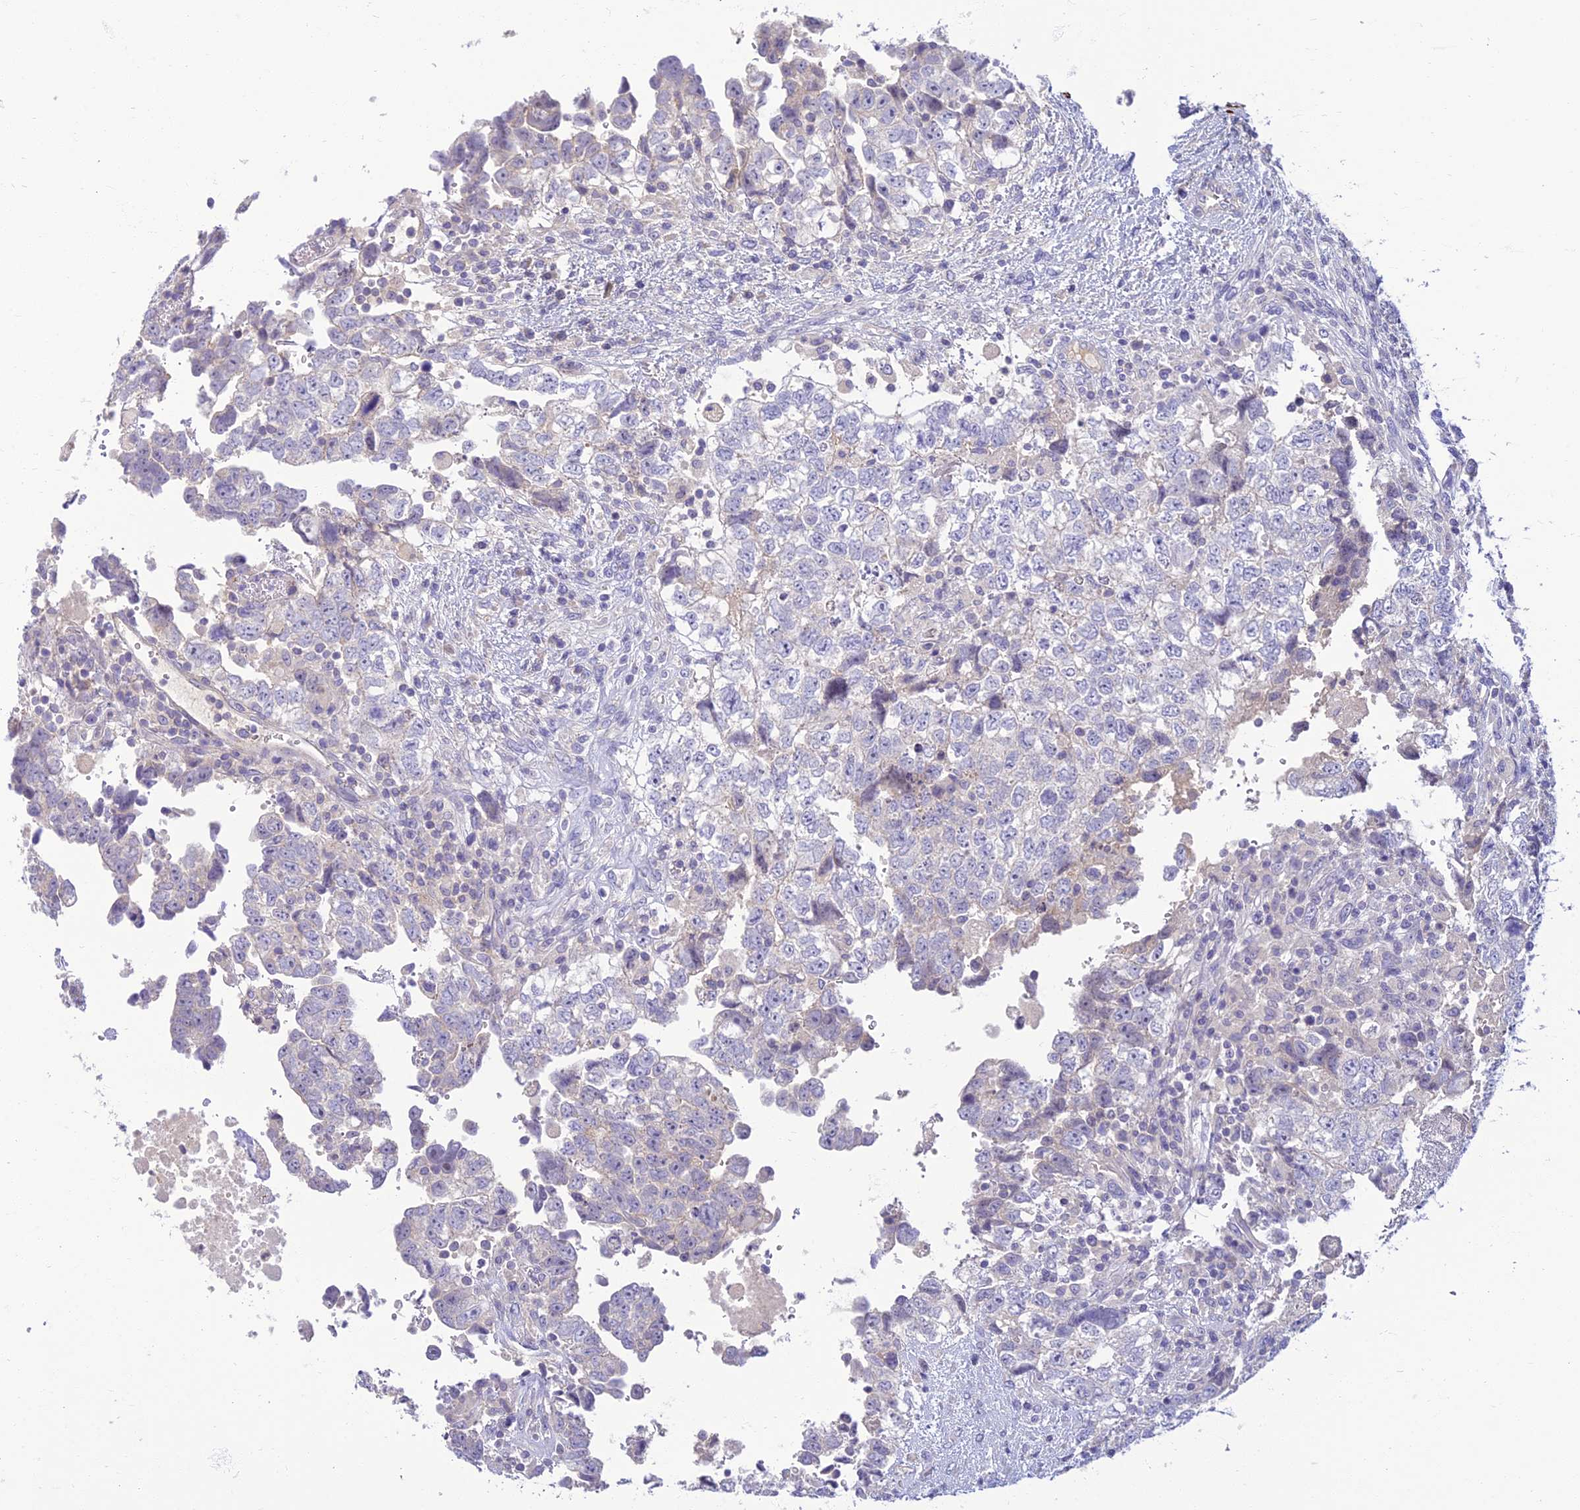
{"staining": {"intensity": "negative", "quantity": "none", "location": "none"}, "tissue": "testis cancer", "cell_type": "Tumor cells", "image_type": "cancer", "snomed": [{"axis": "morphology", "description": "Carcinoma, Embryonal, NOS"}, {"axis": "topography", "description": "Testis"}], "caption": "DAB immunohistochemical staining of human testis cancer (embryonal carcinoma) exhibits no significant expression in tumor cells.", "gene": "CLIP4", "patient": {"sex": "male", "age": 37}}